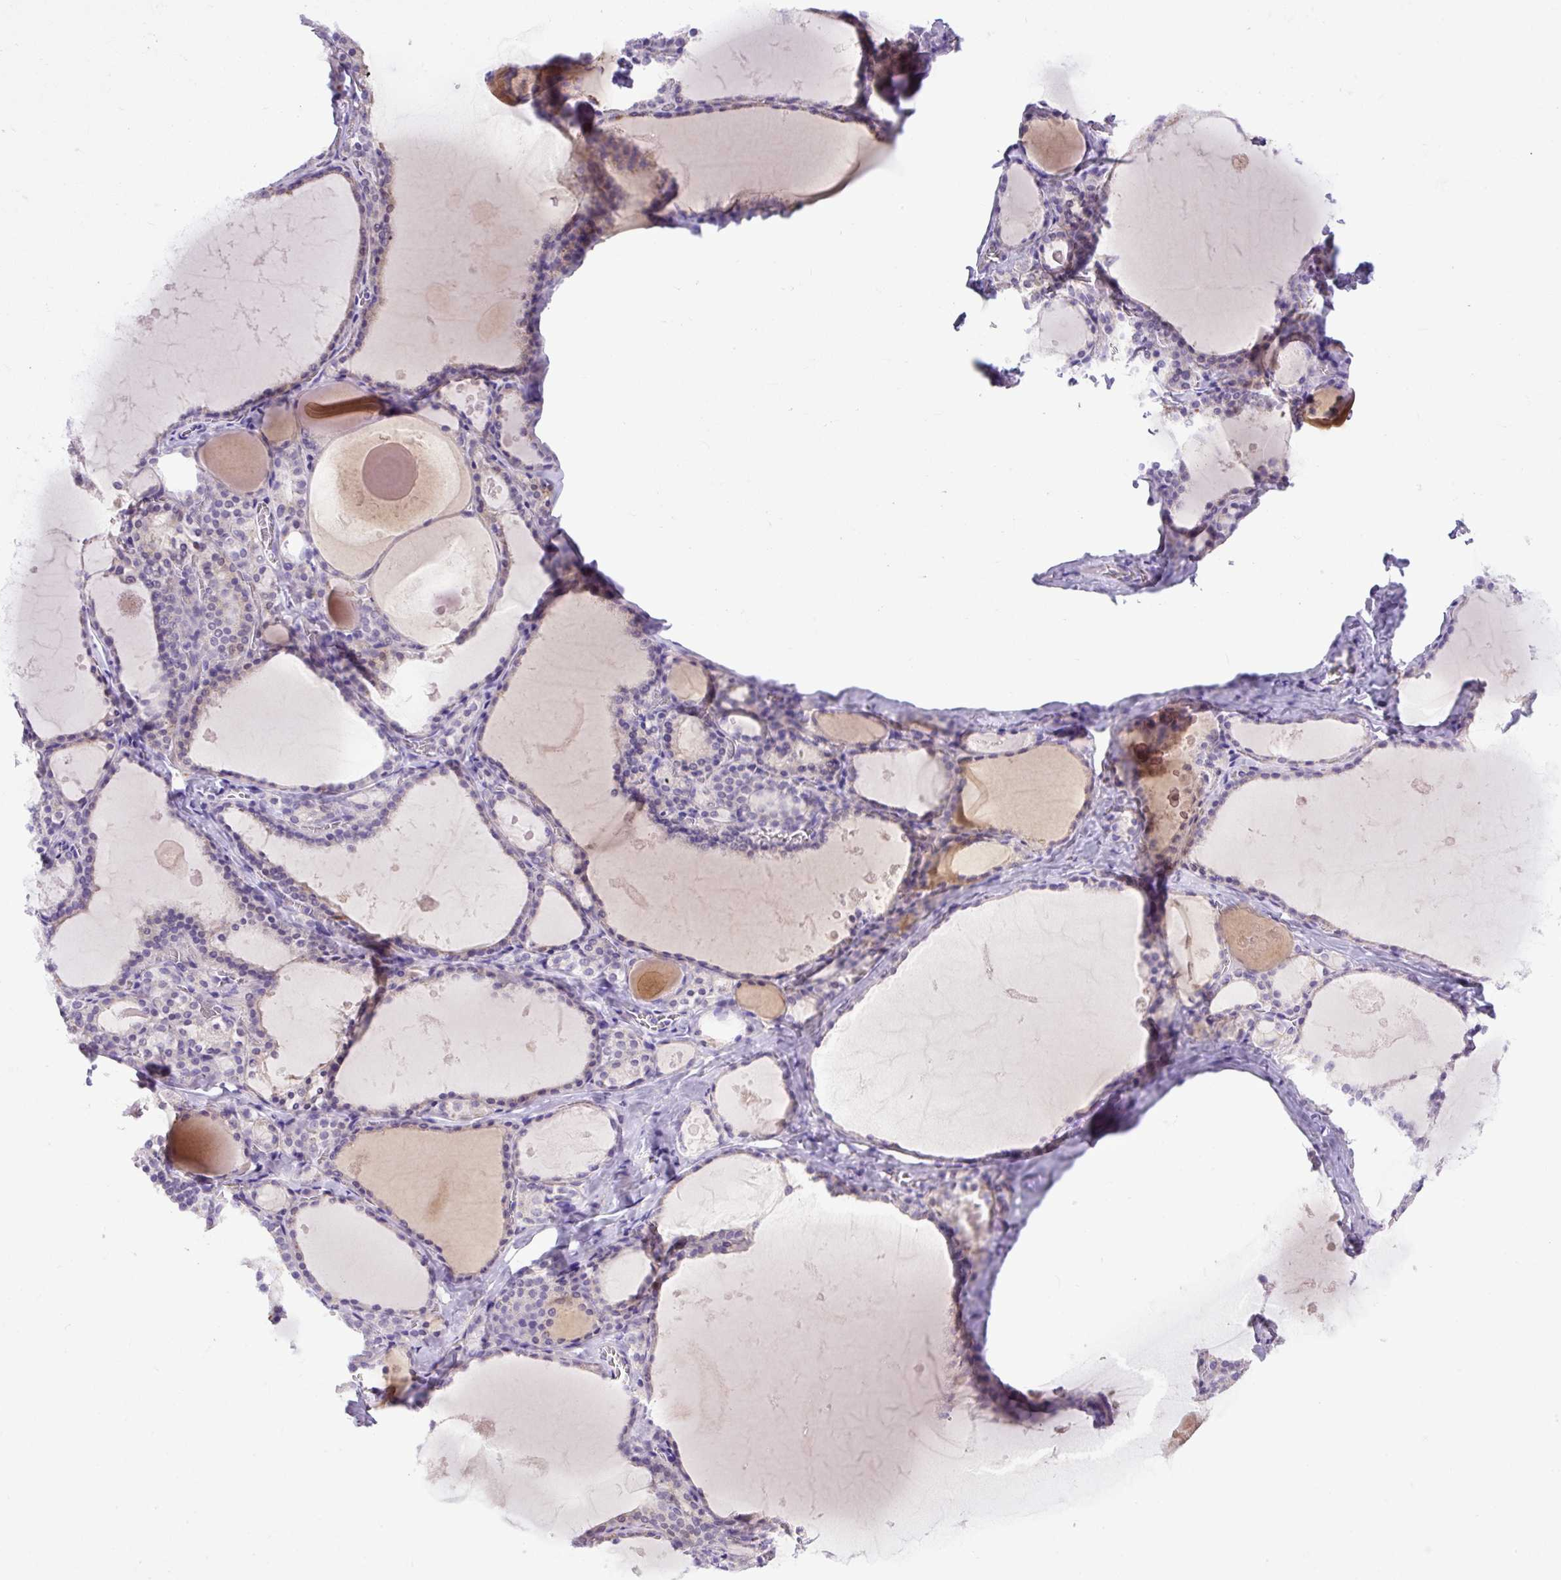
{"staining": {"intensity": "weak", "quantity": "<25%", "location": "cytoplasmic/membranous"}, "tissue": "thyroid gland", "cell_type": "Glandular cells", "image_type": "normal", "snomed": [{"axis": "morphology", "description": "Normal tissue, NOS"}, {"axis": "topography", "description": "Thyroid gland"}], "caption": "Glandular cells are negative for brown protein staining in unremarkable thyroid gland. (Stains: DAB (3,3'-diaminobenzidine) IHC with hematoxylin counter stain, Microscopy: brightfield microscopy at high magnification).", "gene": "SPTBN5", "patient": {"sex": "male", "age": 56}}